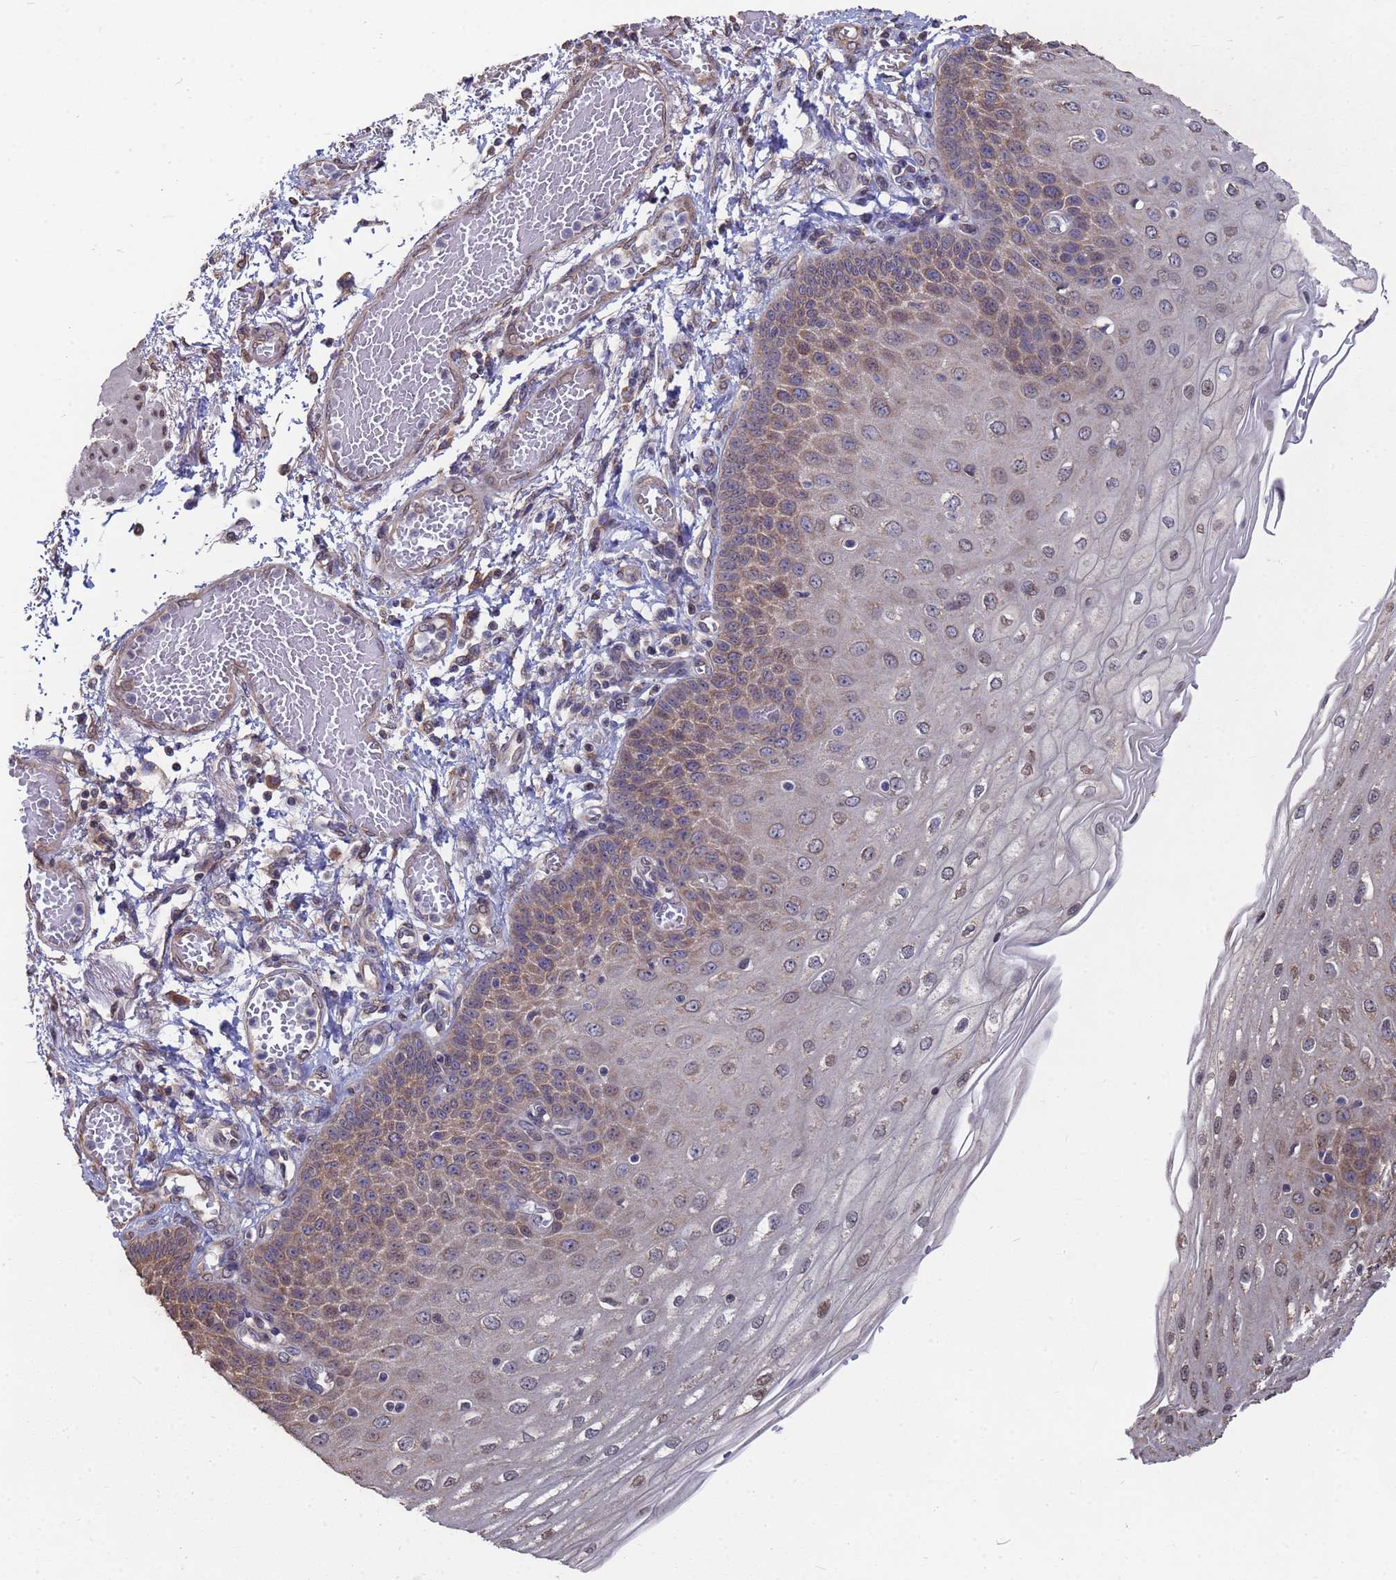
{"staining": {"intensity": "moderate", "quantity": ">75%", "location": "cytoplasmic/membranous"}, "tissue": "esophagus", "cell_type": "Squamous epithelial cells", "image_type": "normal", "snomed": [{"axis": "morphology", "description": "Normal tissue, NOS"}, {"axis": "topography", "description": "Esophagus"}], "caption": "DAB (3,3'-diaminobenzidine) immunohistochemical staining of benign esophagus exhibits moderate cytoplasmic/membranous protein staining in about >75% of squamous epithelial cells.", "gene": "CFAP119", "patient": {"sex": "male", "age": 81}}